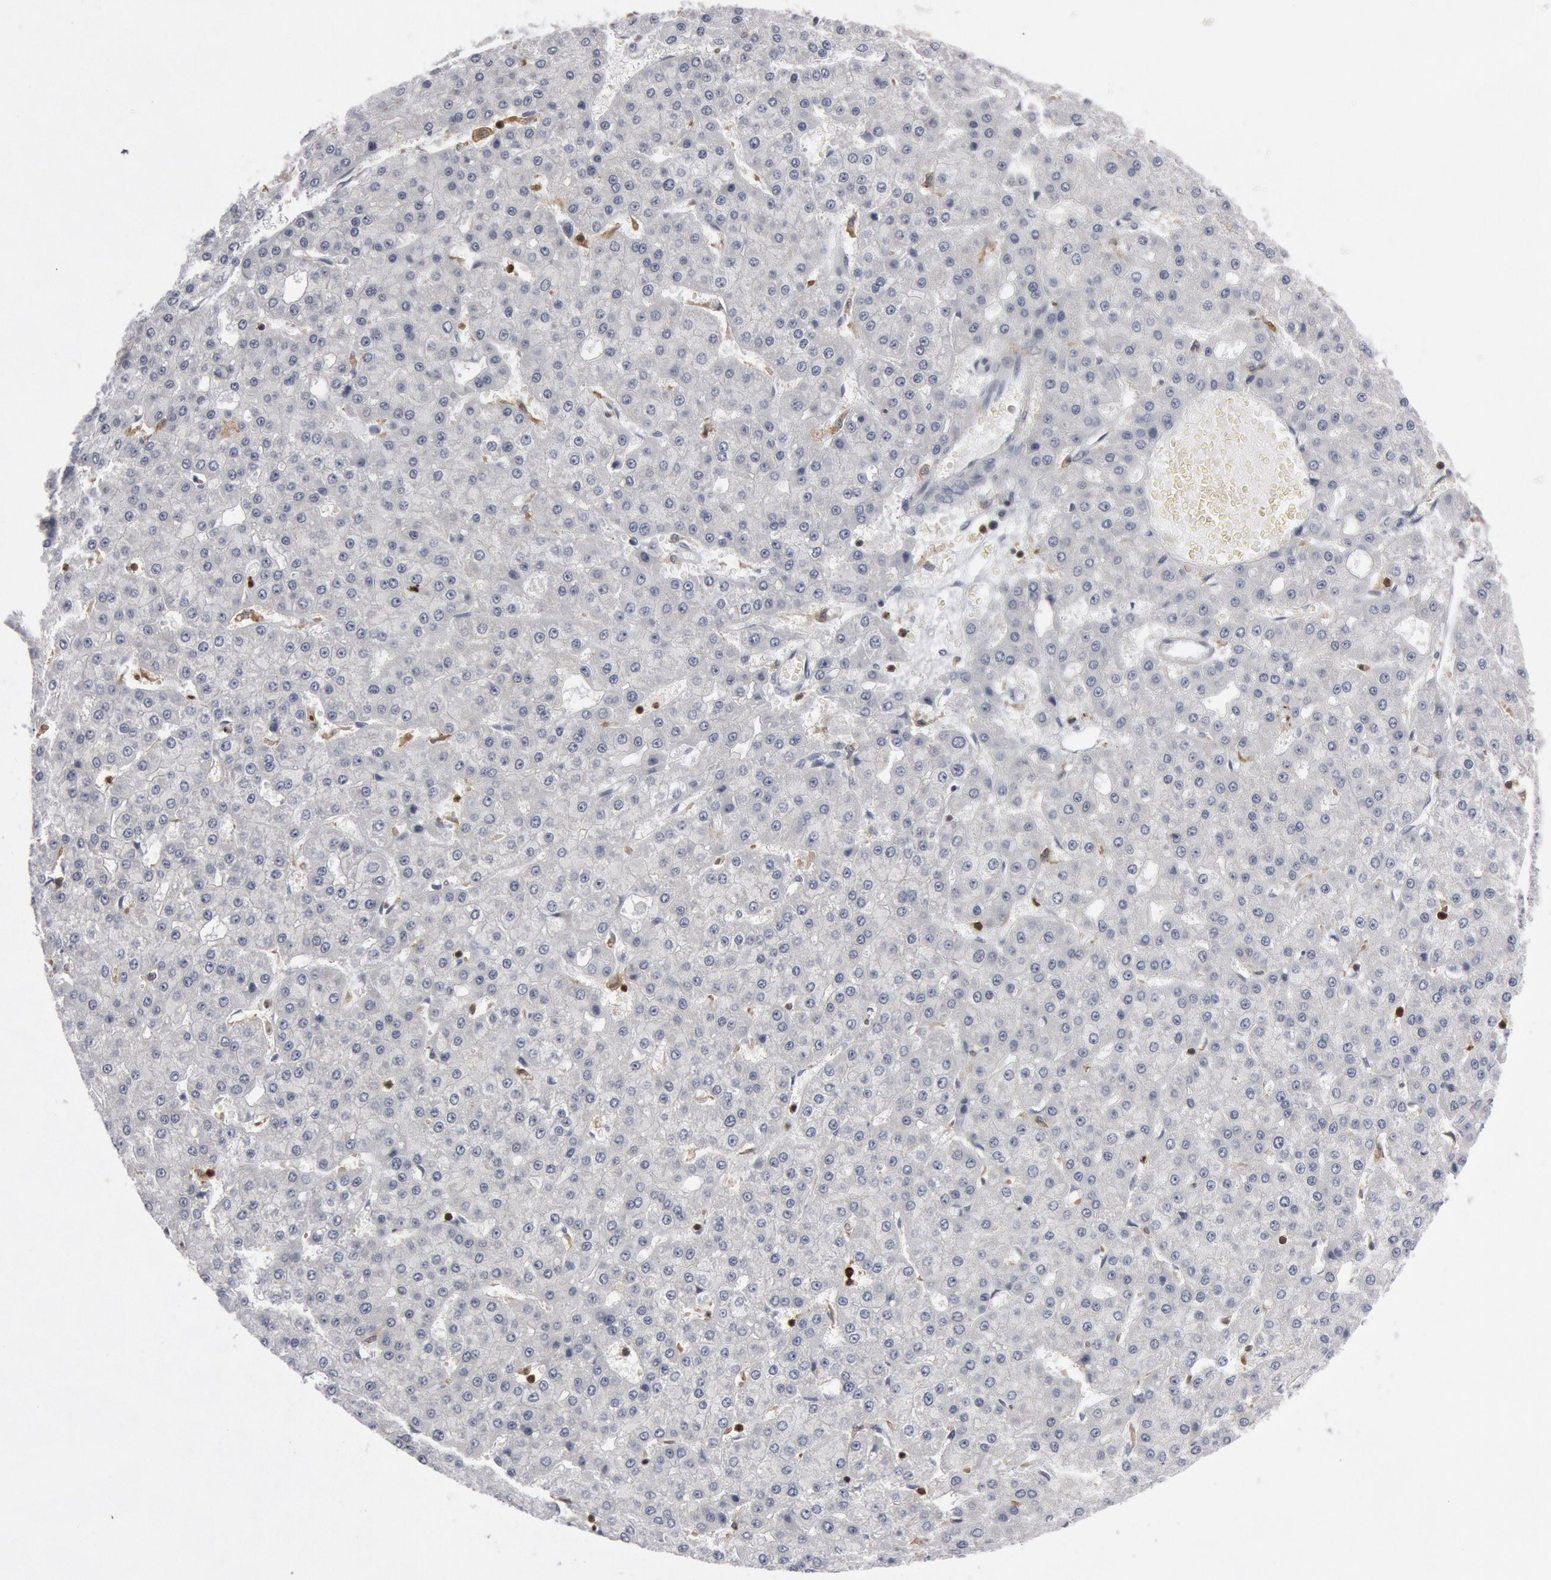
{"staining": {"intensity": "negative", "quantity": "none", "location": "none"}, "tissue": "liver cancer", "cell_type": "Tumor cells", "image_type": "cancer", "snomed": [{"axis": "morphology", "description": "Carcinoma, Hepatocellular, NOS"}, {"axis": "topography", "description": "Liver"}], "caption": "Tumor cells show no significant protein staining in liver hepatocellular carcinoma.", "gene": "PTPN6", "patient": {"sex": "male", "age": 47}}